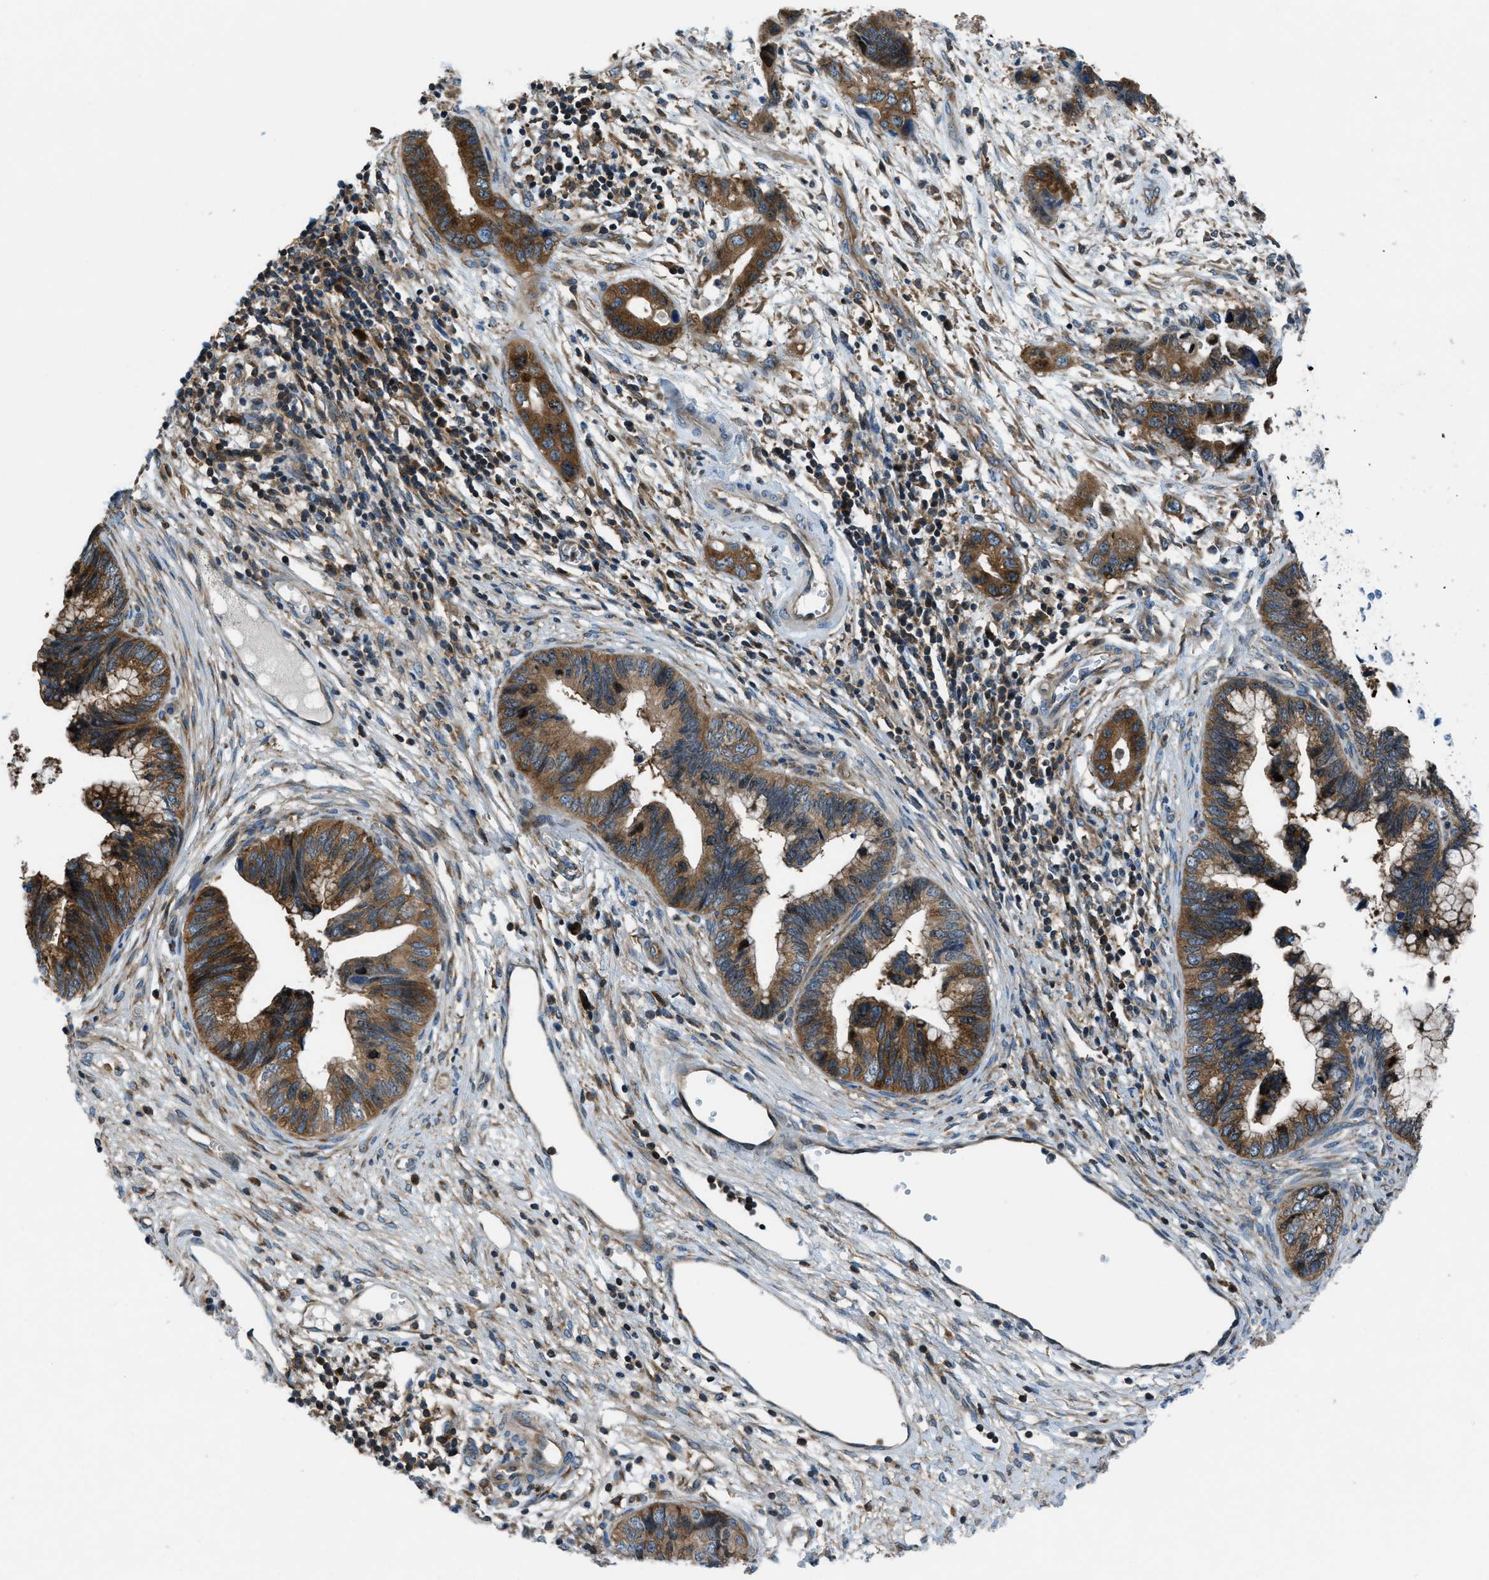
{"staining": {"intensity": "strong", "quantity": ">75%", "location": "cytoplasmic/membranous"}, "tissue": "cervical cancer", "cell_type": "Tumor cells", "image_type": "cancer", "snomed": [{"axis": "morphology", "description": "Adenocarcinoma, NOS"}, {"axis": "topography", "description": "Cervix"}], "caption": "An immunohistochemistry image of neoplastic tissue is shown. Protein staining in brown highlights strong cytoplasmic/membranous positivity in cervical cancer (adenocarcinoma) within tumor cells.", "gene": "ARFGAP2", "patient": {"sex": "female", "age": 44}}